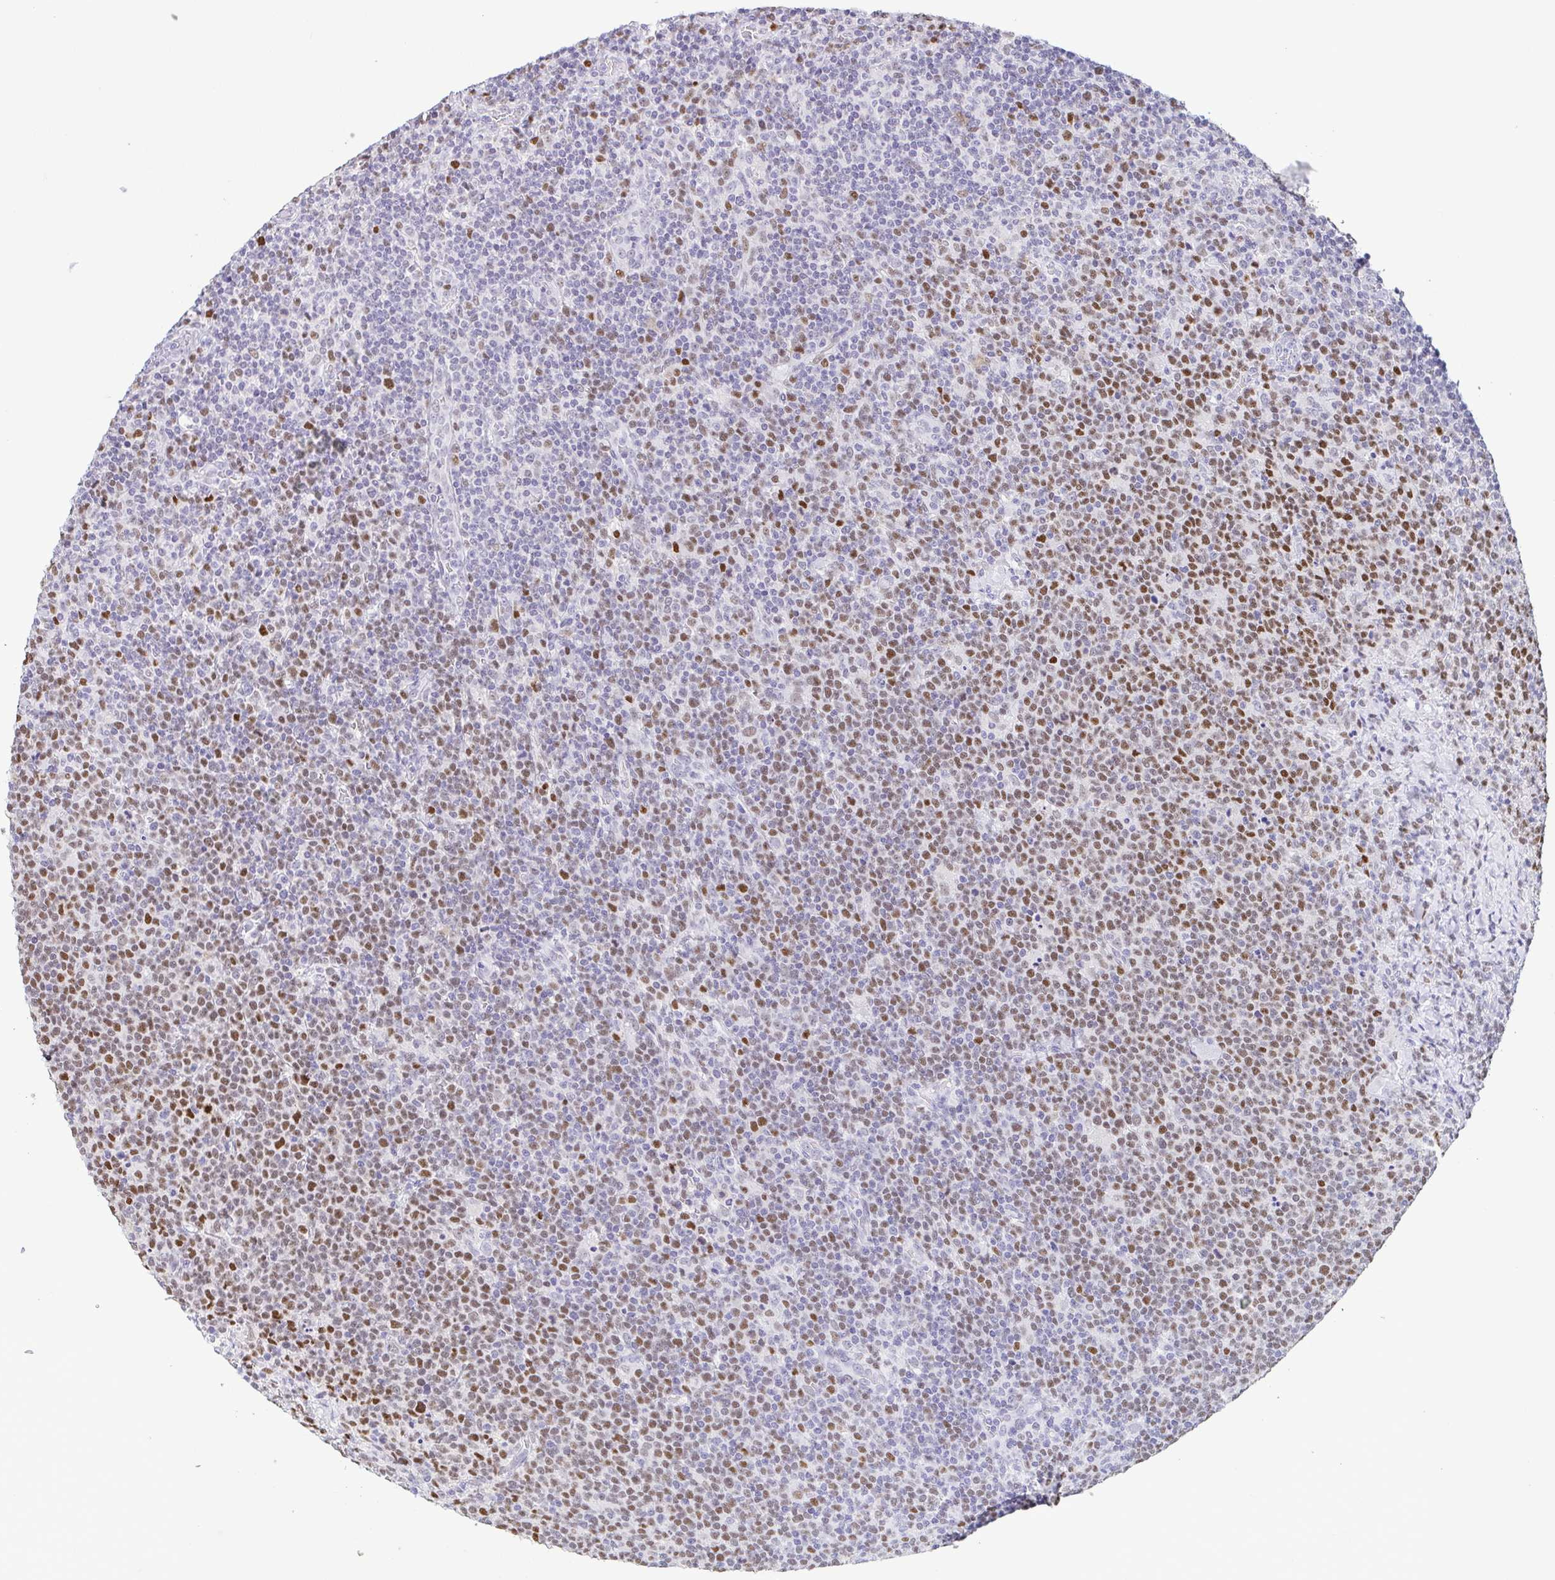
{"staining": {"intensity": "moderate", "quantity": "25%-75%", "location": "nuclear"}, "tissue": "lymphoma", "cell_type": "Tumor cells", "image_type": "cancer", "snomed": [{"axis": "morphology", "description": "Malignant lymphoma, non-Hodgkin's type, High grade"}, {"axis": "topography", "description": "Lymph node"}], "caption": "A photomicrograph of human lymphoma stained for a protein displays moderate nuclear brown staining in tumor cells. (Stains: DAB in brown, nuclei in blue, Microscopy: brightfield microscopy at high magnification).", "gene": "TCF3", "patient": {"sex": "male", "age": 61}}